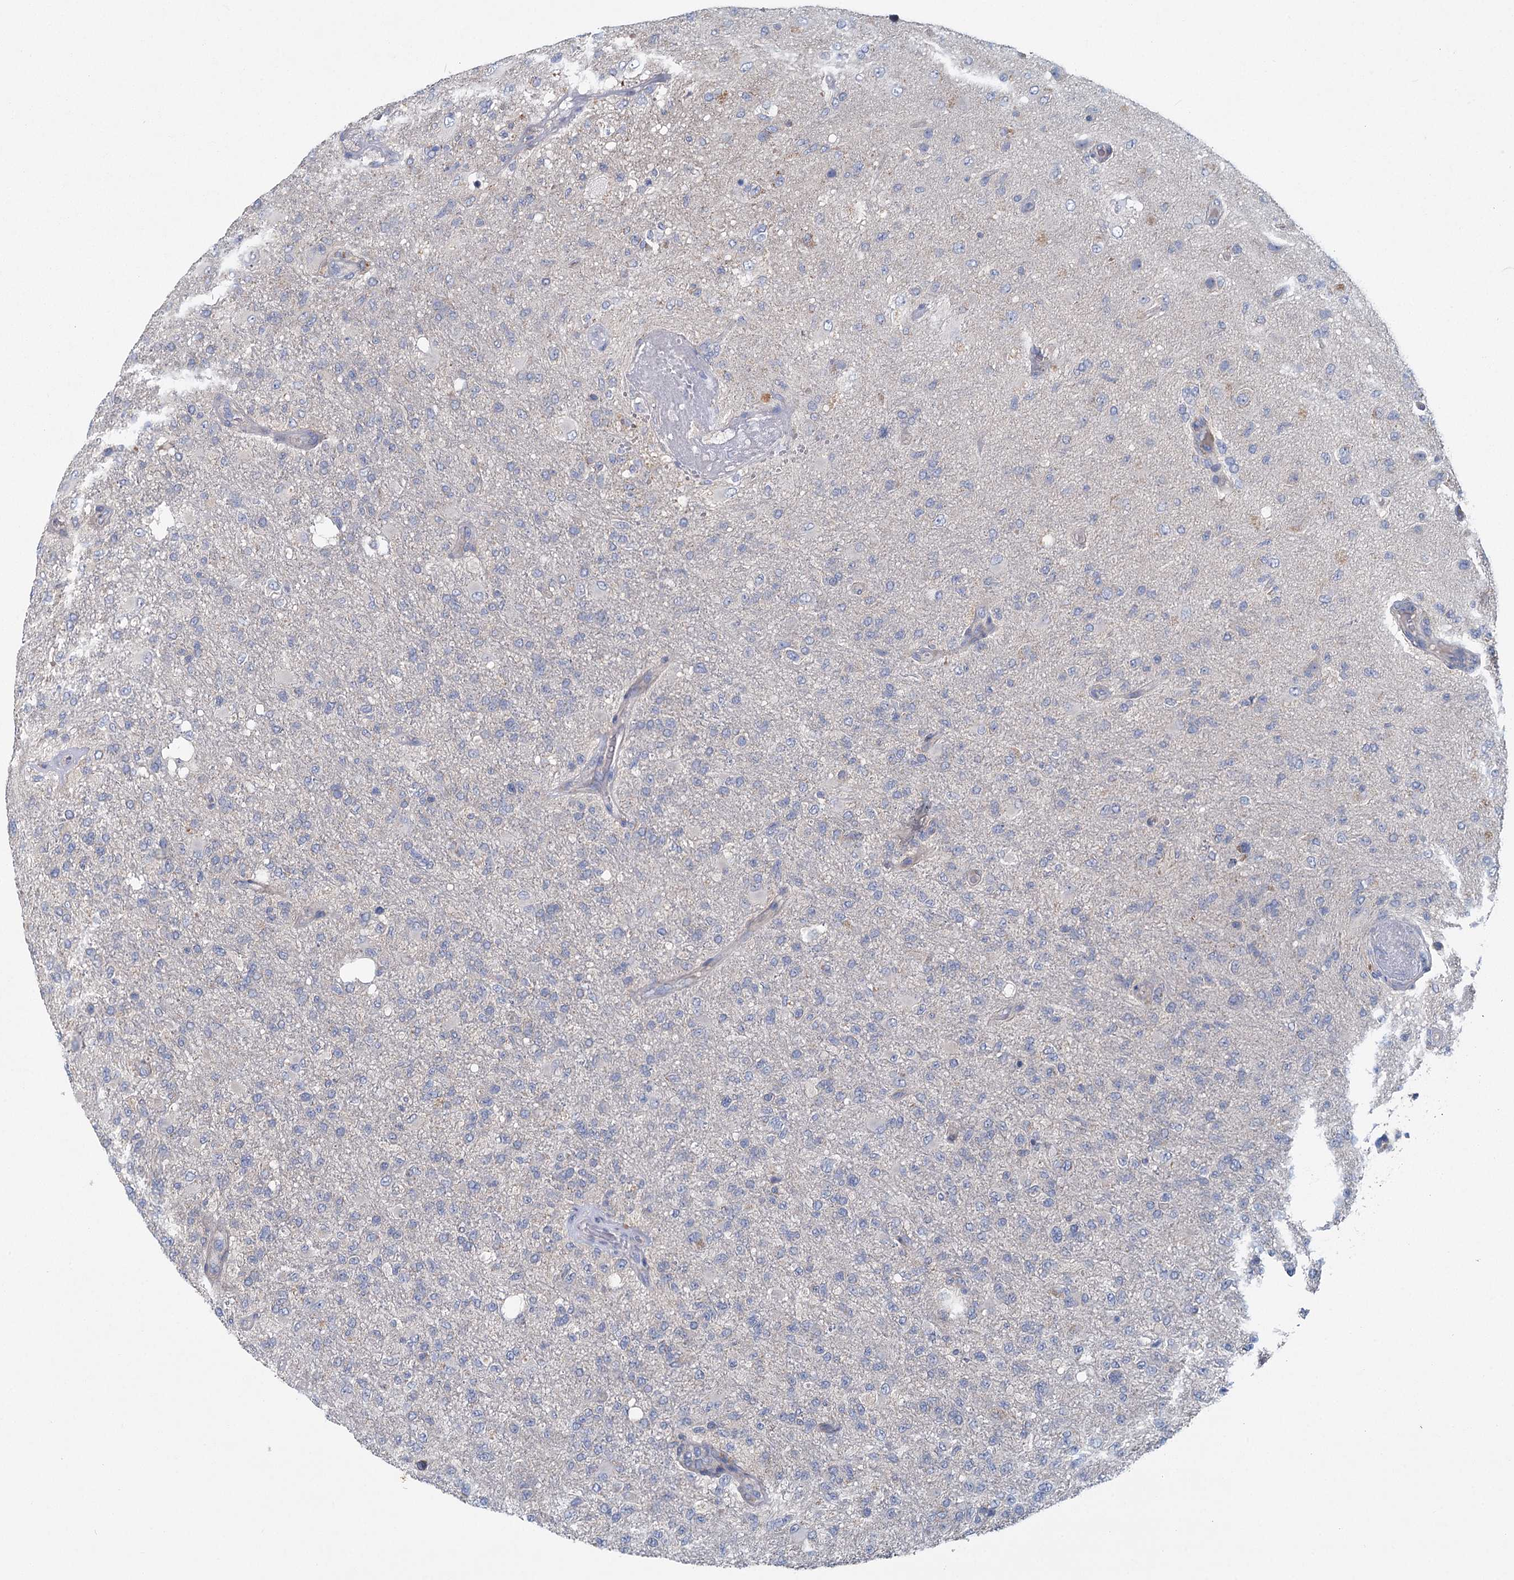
{"staining": {"intensity": "negative", "quantity": "none", "location": "none"}, "tissue": "glioma", "cell_type": "Tumor cells", "image_type": "cancer", "snomed": [{"axis": "morphology", "description": "Glioma, malignant, High grade"}, {"axis": "topography", "description": "Brain"}], "caption": "Tumor cells show no significant staining in glioma.", "gene": "ANKRD16", "patient": {"sex": "female", "age": 74}}